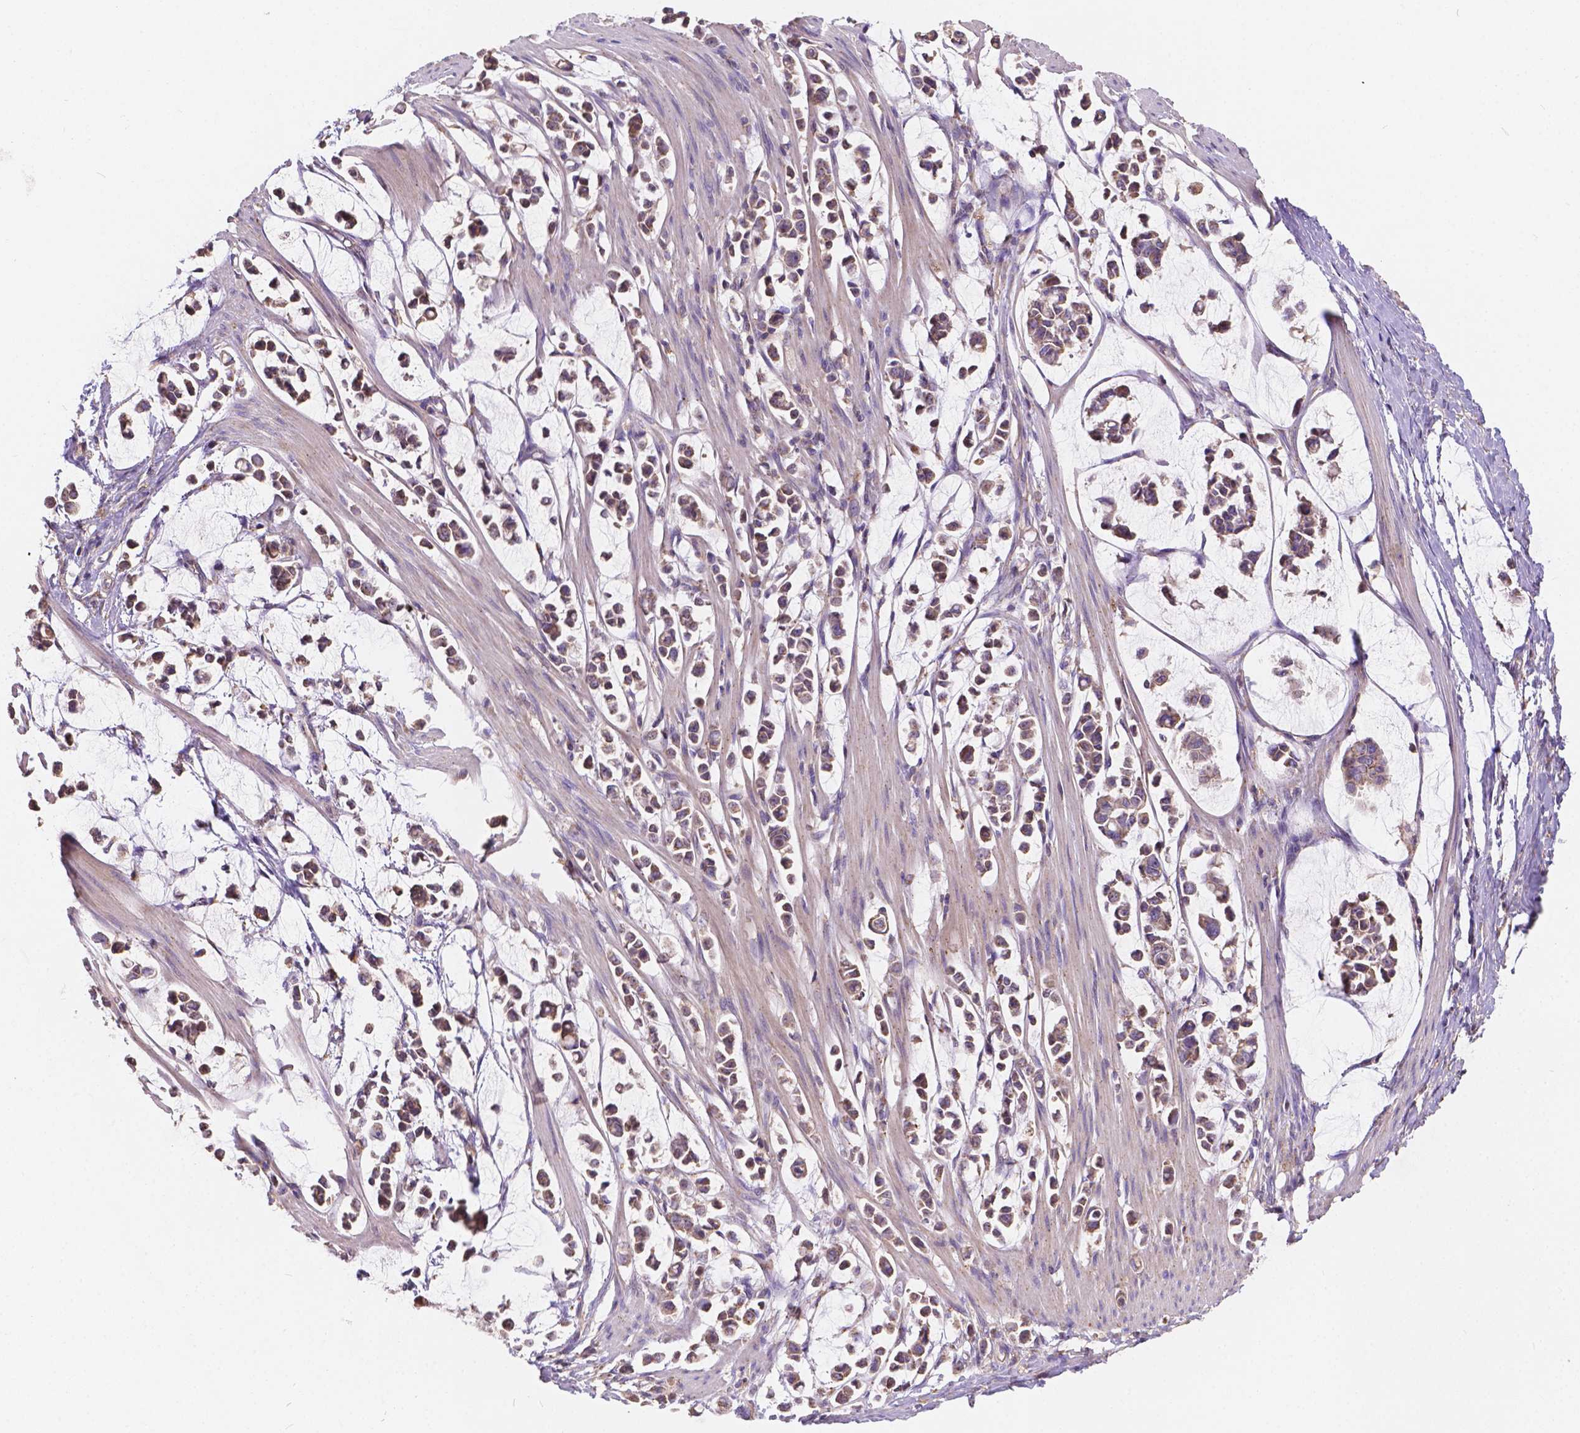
{"staining": {"intensity": "moderate", "quantity": ">75%", "location": "cytoplasmic/membranous"}, "tissue": "stomach cancer", "cell_type": "Tumor cells", "image_type": "cancer", "snomed": [{"axis": "morphology", "description": "Adenocarcinoma, NOS"}, {"axis": "topography", "description": "Stomach"}], "caption": "High-power microscopy captured an IHC image of stomach cancer, revealing moderate cytoplasmic/membranous staining in approximately >75% of tumor cells. (DAB (3,3'-diaminobenzidine) IHC with brightfield microscopy, high magnification).", "gene": "CDK10", "patient": {"sex": "male", "age": 82}}